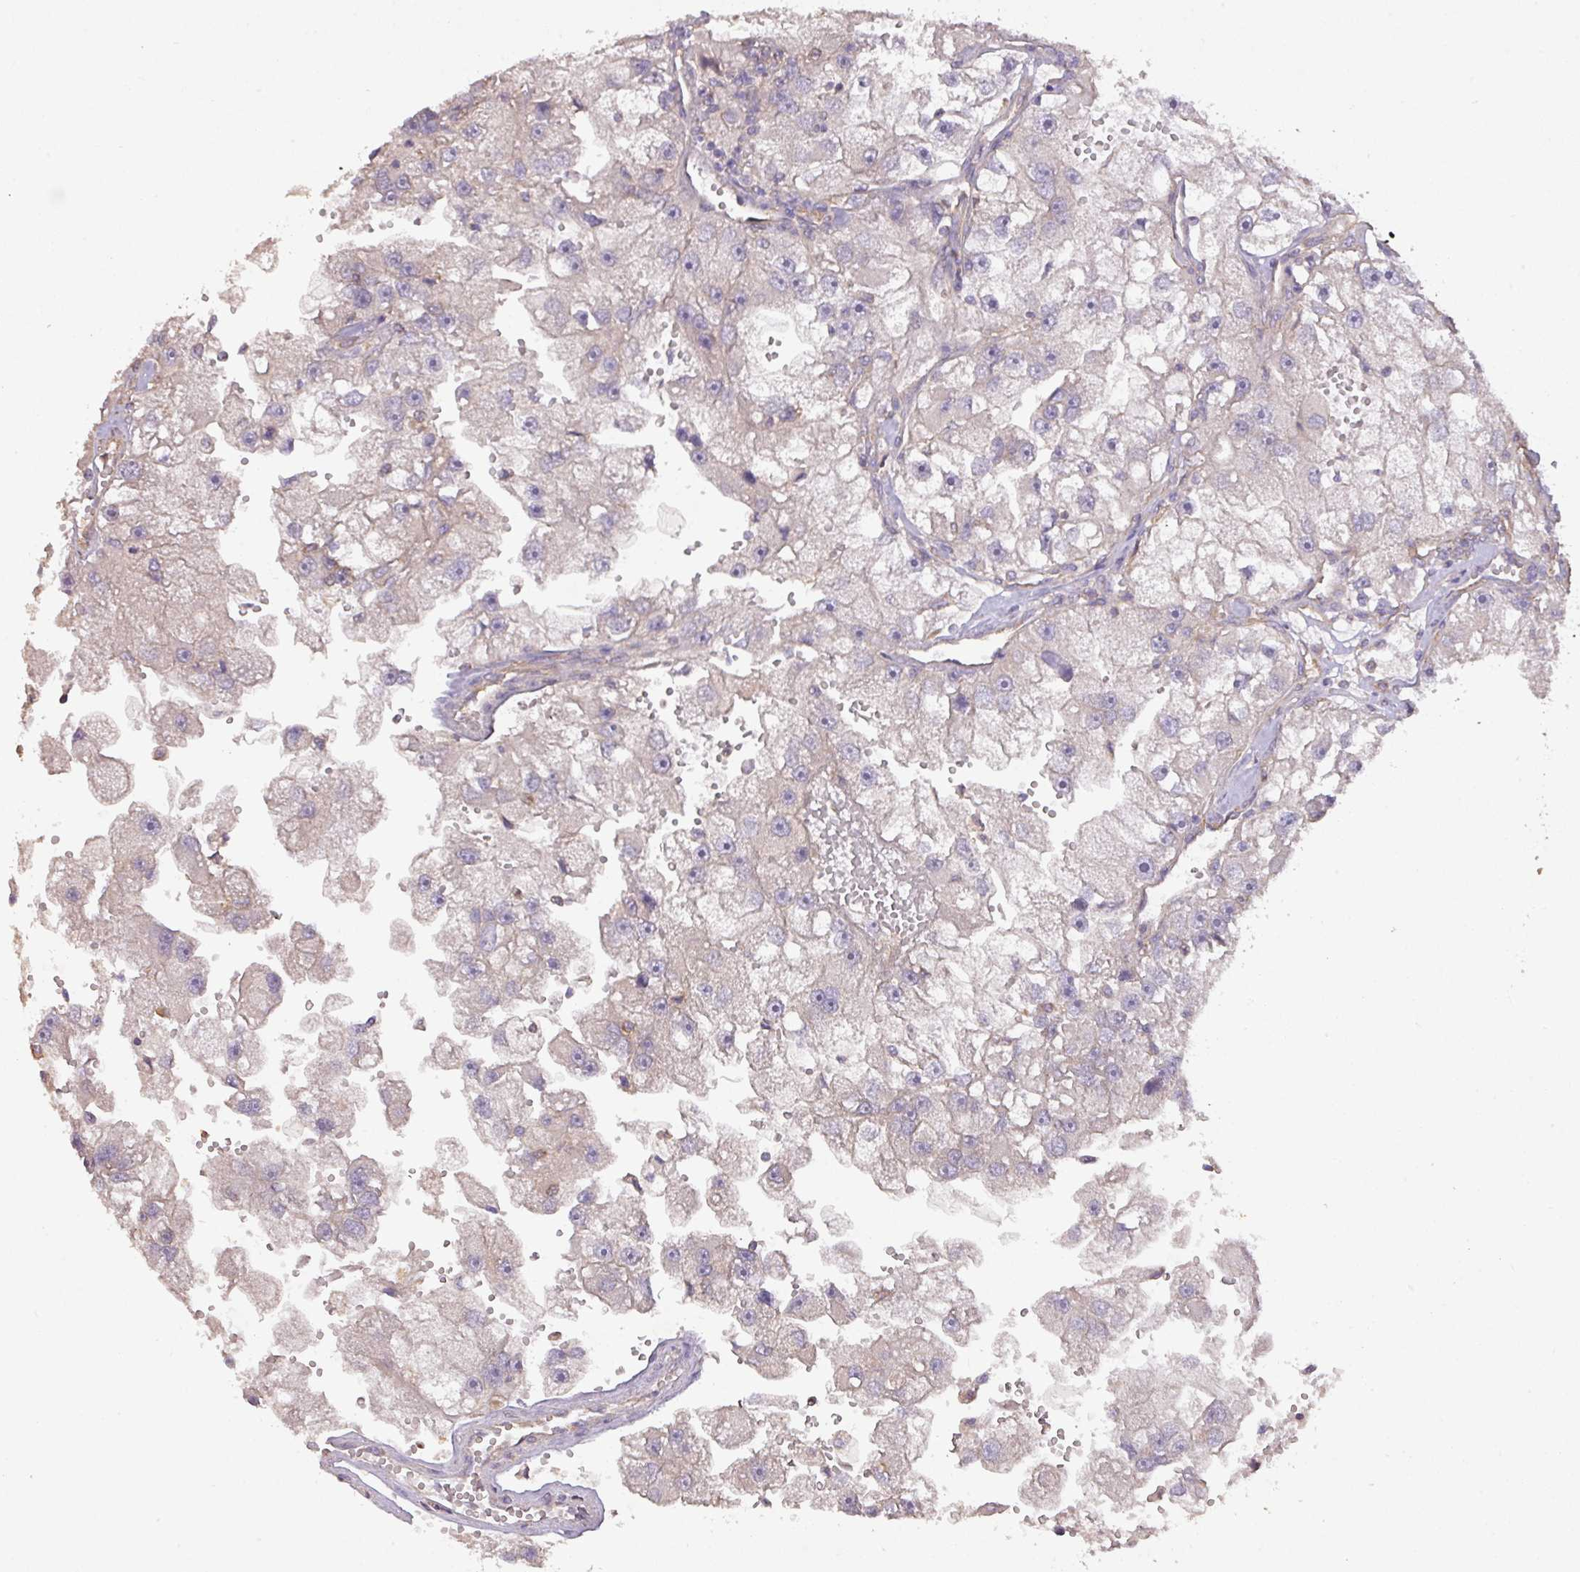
{"staining": {"intensity": "negative", "quantity": "none", "location": "none"}, "tissue": "renal cancer", "cell_type": "Tumor cells", "image_type": "cancer", "snomed": [{"axis": "morphology", "description": "Adenocarcinoma, NOS"}, {"axis": "topography", "description": "Kidney"}], "caption": "Tumor cells show no significant protein expression in renal cancer. (Brightfield microscopy of DAB immunohistochemistry (IHC) at high magnification).", "gene": "CALML4", "patient": {"sex": "male", "age": 63}}